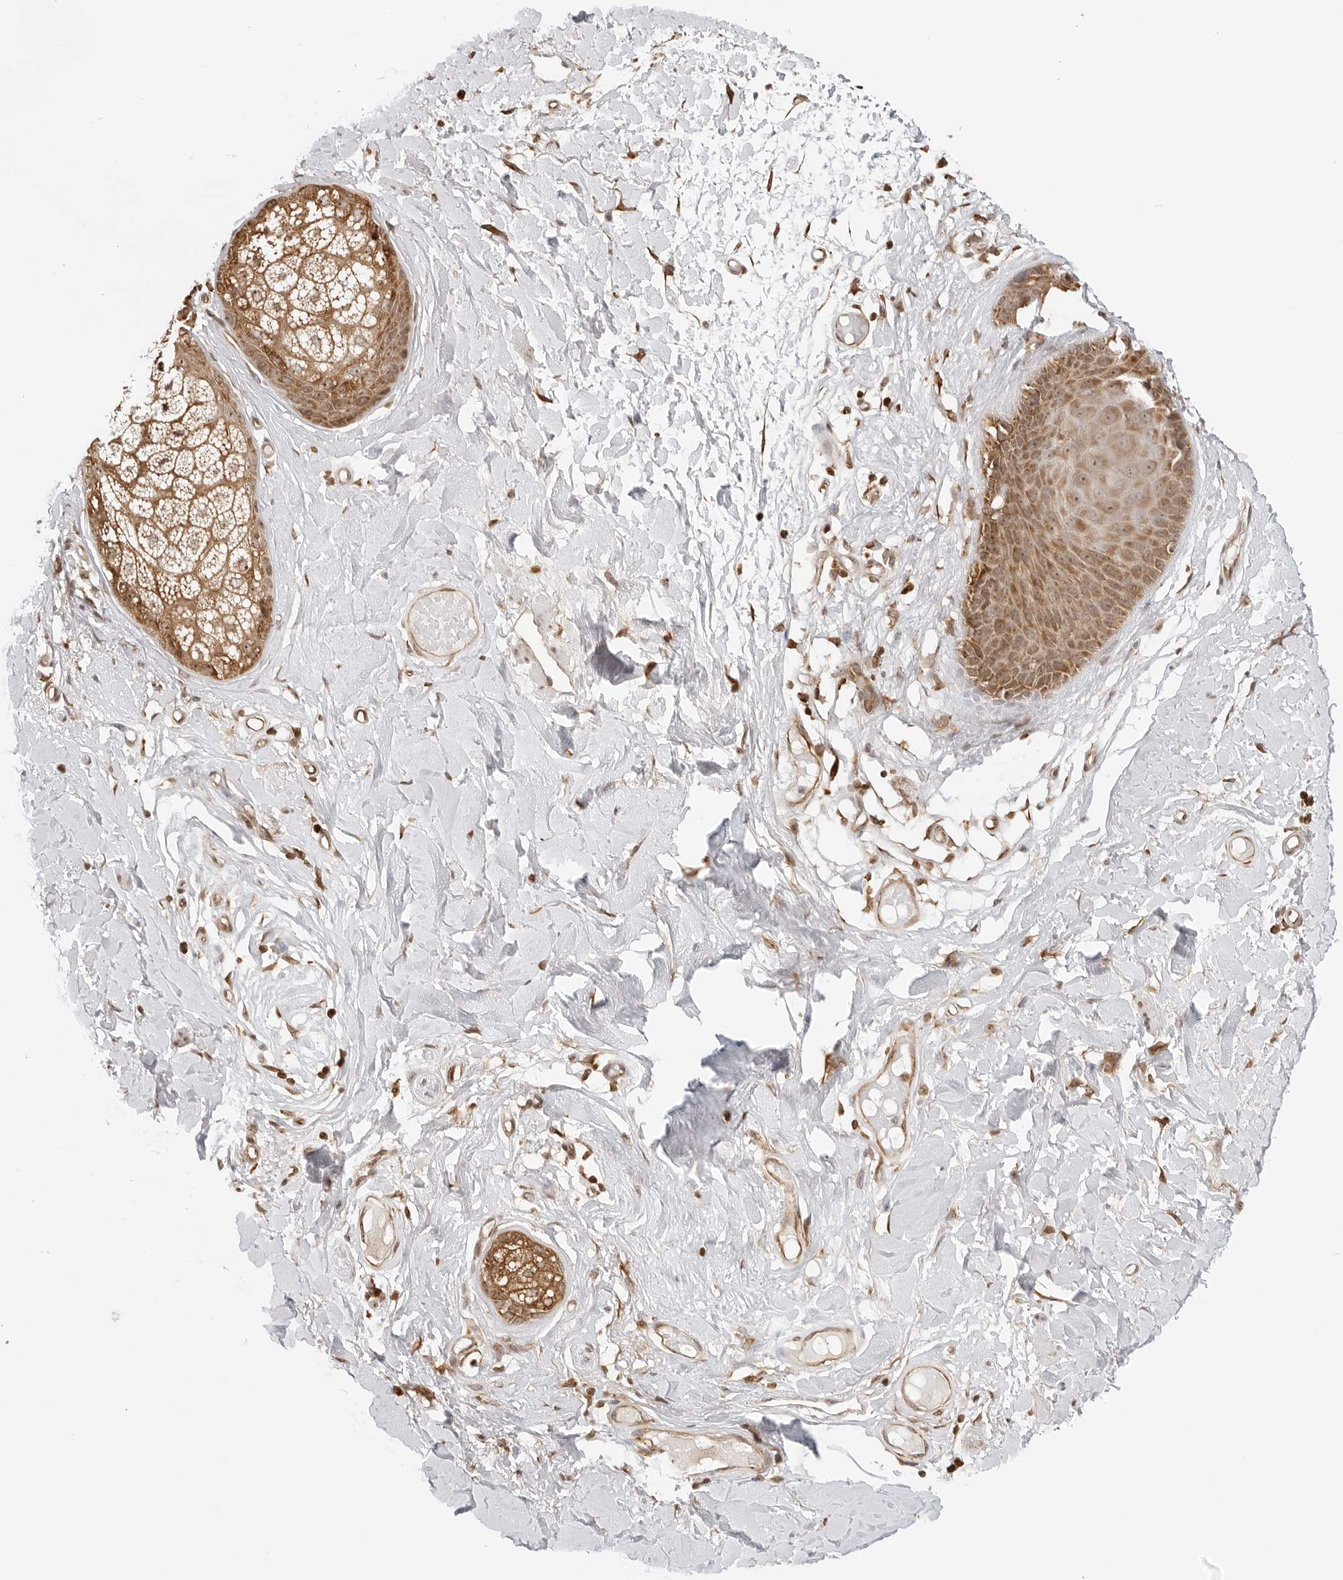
{"staining": {"intensity": "moderate", "quantity": ">75%", "location": "cytoplasmic/membranous,nuclear"}, "tissue": "skin", "cell_type": "Epidermal cells", "image_type": "normal", "snomed": [{"axis": "morphology", "description": "Normal tissue, NOS"}, {"axis": "topography", "description": "Vulva"}], "caption": "Immunohistochemistry histopathology image of benign skin stained for a protein (brown), which reveals medium levels of moderate cytoplasmic/membranous,nuclear positivity in about >75% of epidermal cells.", "gene": "FKBP14", "patient": {"sex": "female", "age": 73}}